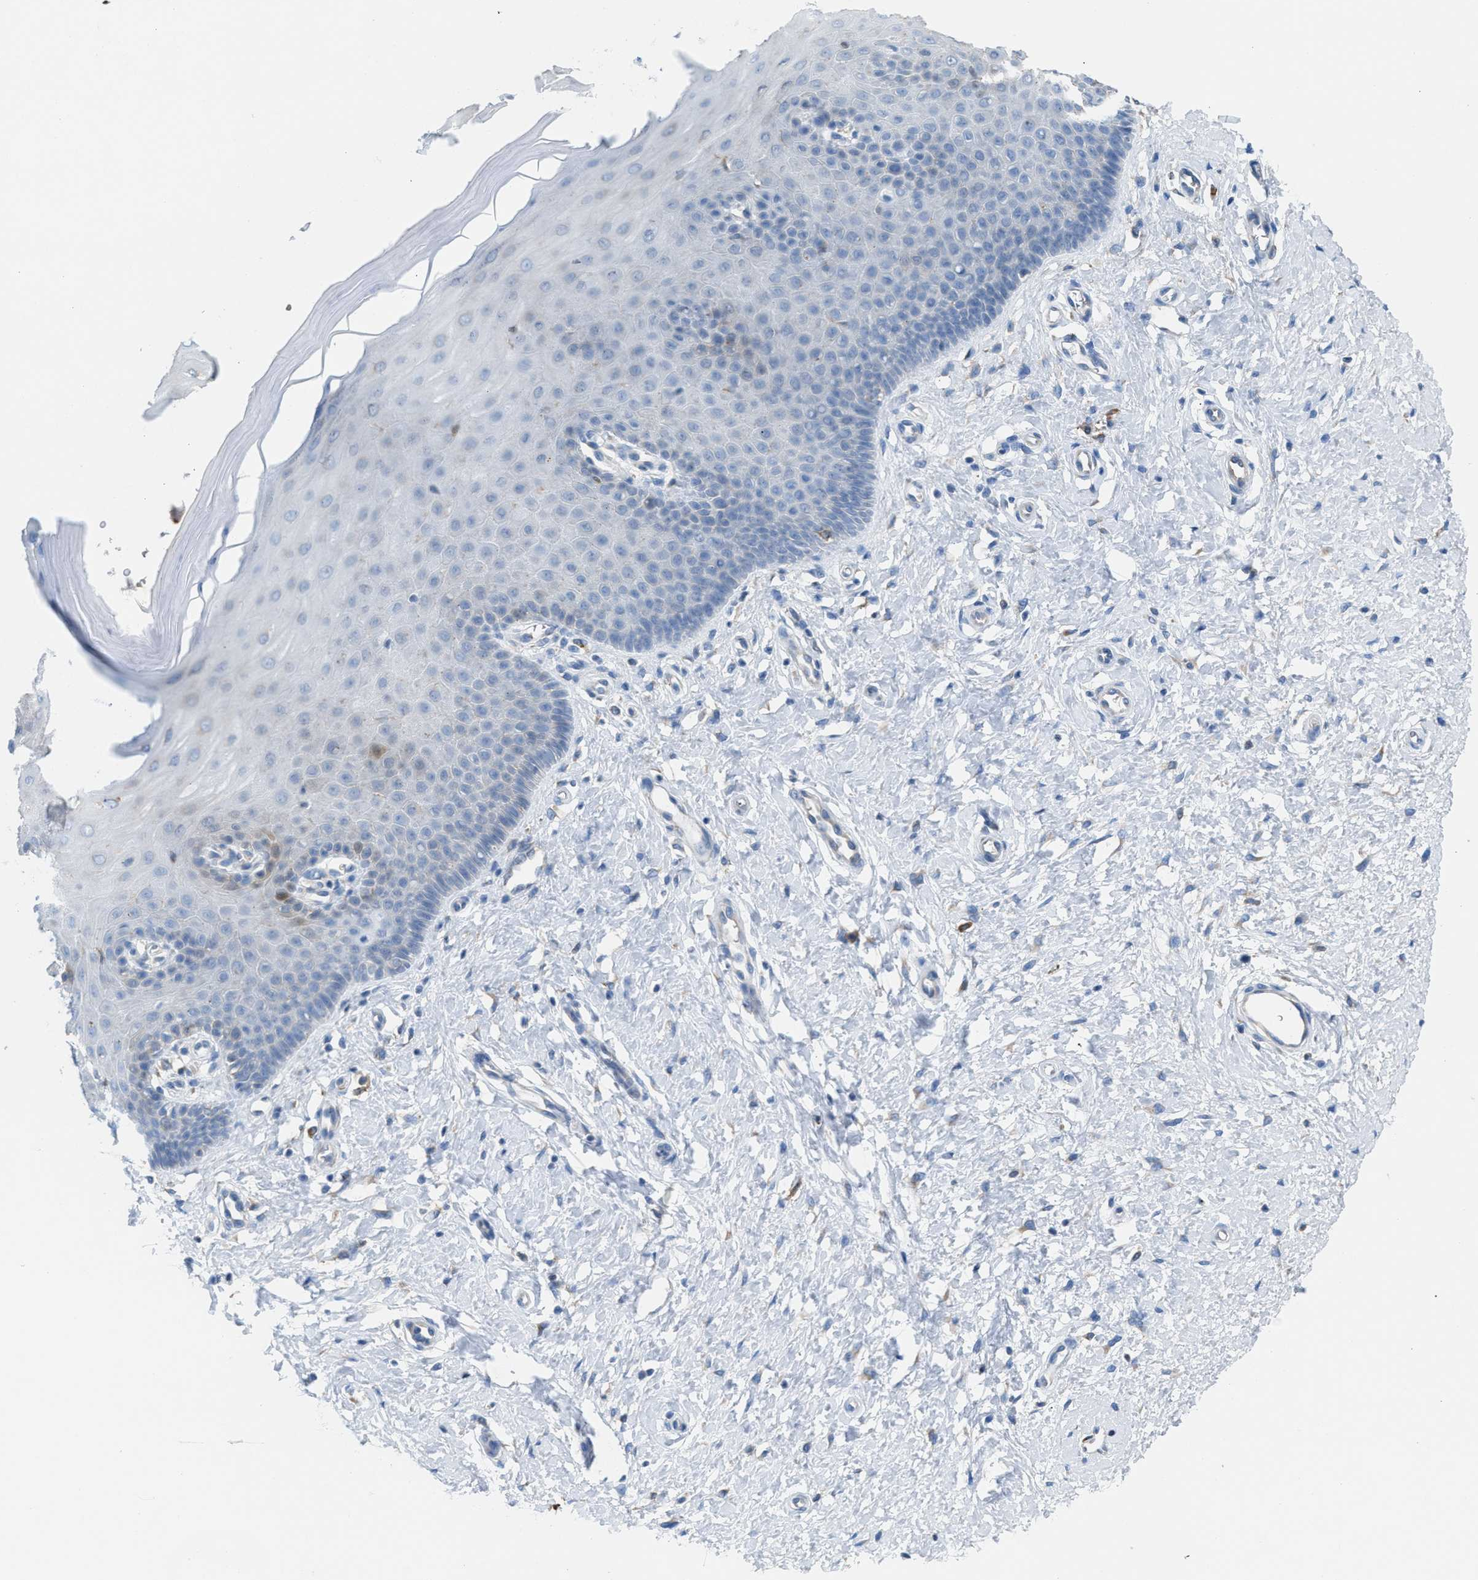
{"staining": {"intensity": "negative", "quantity": "none", "location": "none"}, "tissue": "cervix", "cell_type": "Squamous epithelial cells", "image_type": "normal", "snomed": [{"axis": "morphology", "description": "Normal tissue, NOS"}, {"axis": "topography", "description": "Cervix"}], "caption": "Immunohistochemistry (IHC) of normal cervix demonstrates no positivity in squamous epithelial cells. (IHC, brightfield microscopy, high magnification).", "gene": "CA3", "patient": {"sex": "female", "age": 55}}